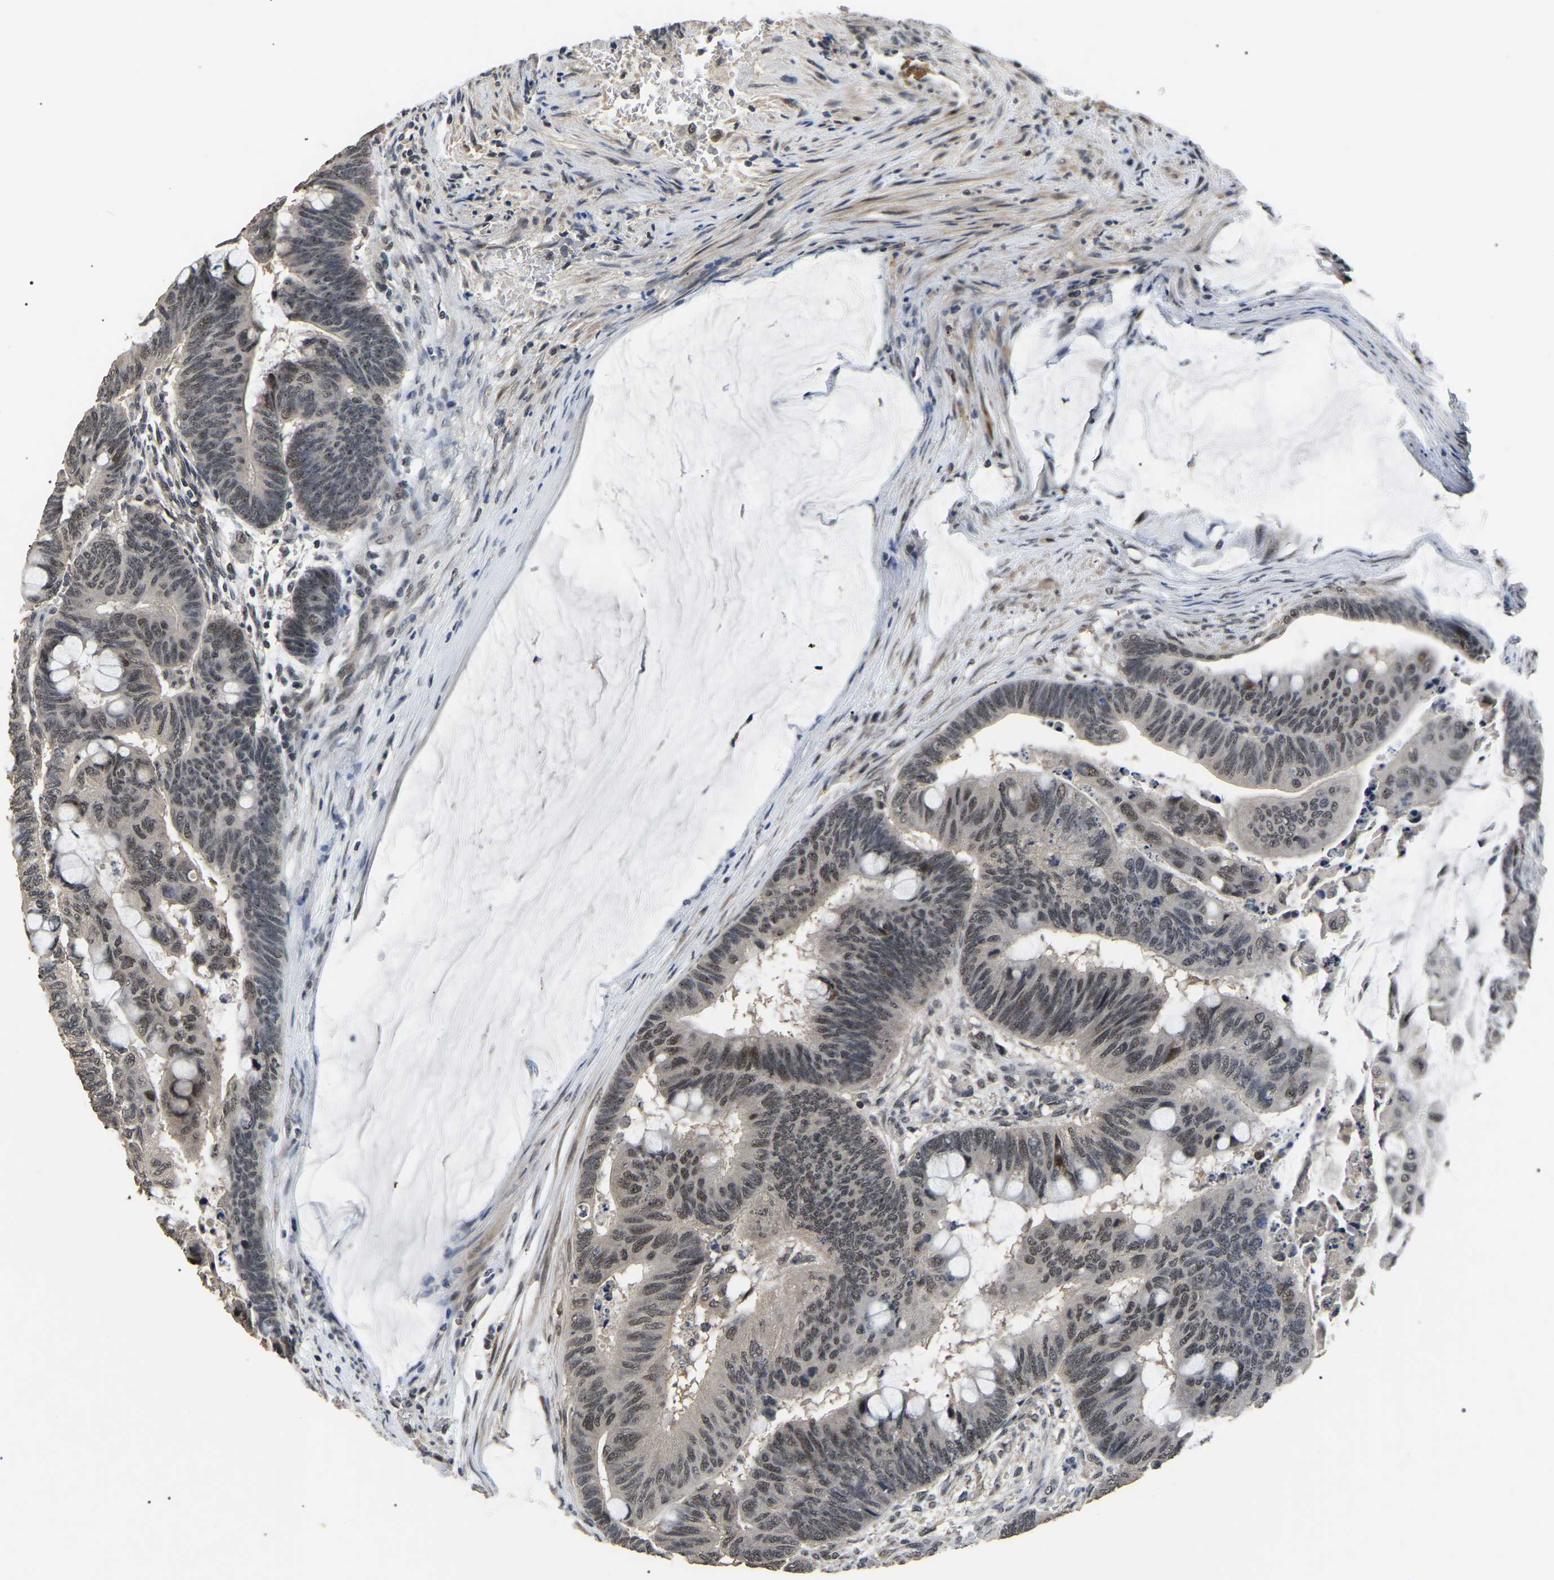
{"staining": {"intensity": "weak", "quantity": ">75%", "location": "nuclear"}, "tissue": "colorectal cancer", "cell_type": "Tumor cells", "image_type": "cancer", "snomed": [{"axis": "morphology", "description": "Normal tissue, NOS"}, {"axis": "morphology", "description": "Adenocarcinoma, NOS"}, {"axis": "topography", "description": "Rectum"}], "caption": "Immunohistochemistry (DAB) staining of adenocarcinoma (colorectal) reveals weak nuclear protein expression in approximately >75% of tumor cells.", "gene": "PPM1E", "patient": {"sex": "male", "age": 92}}